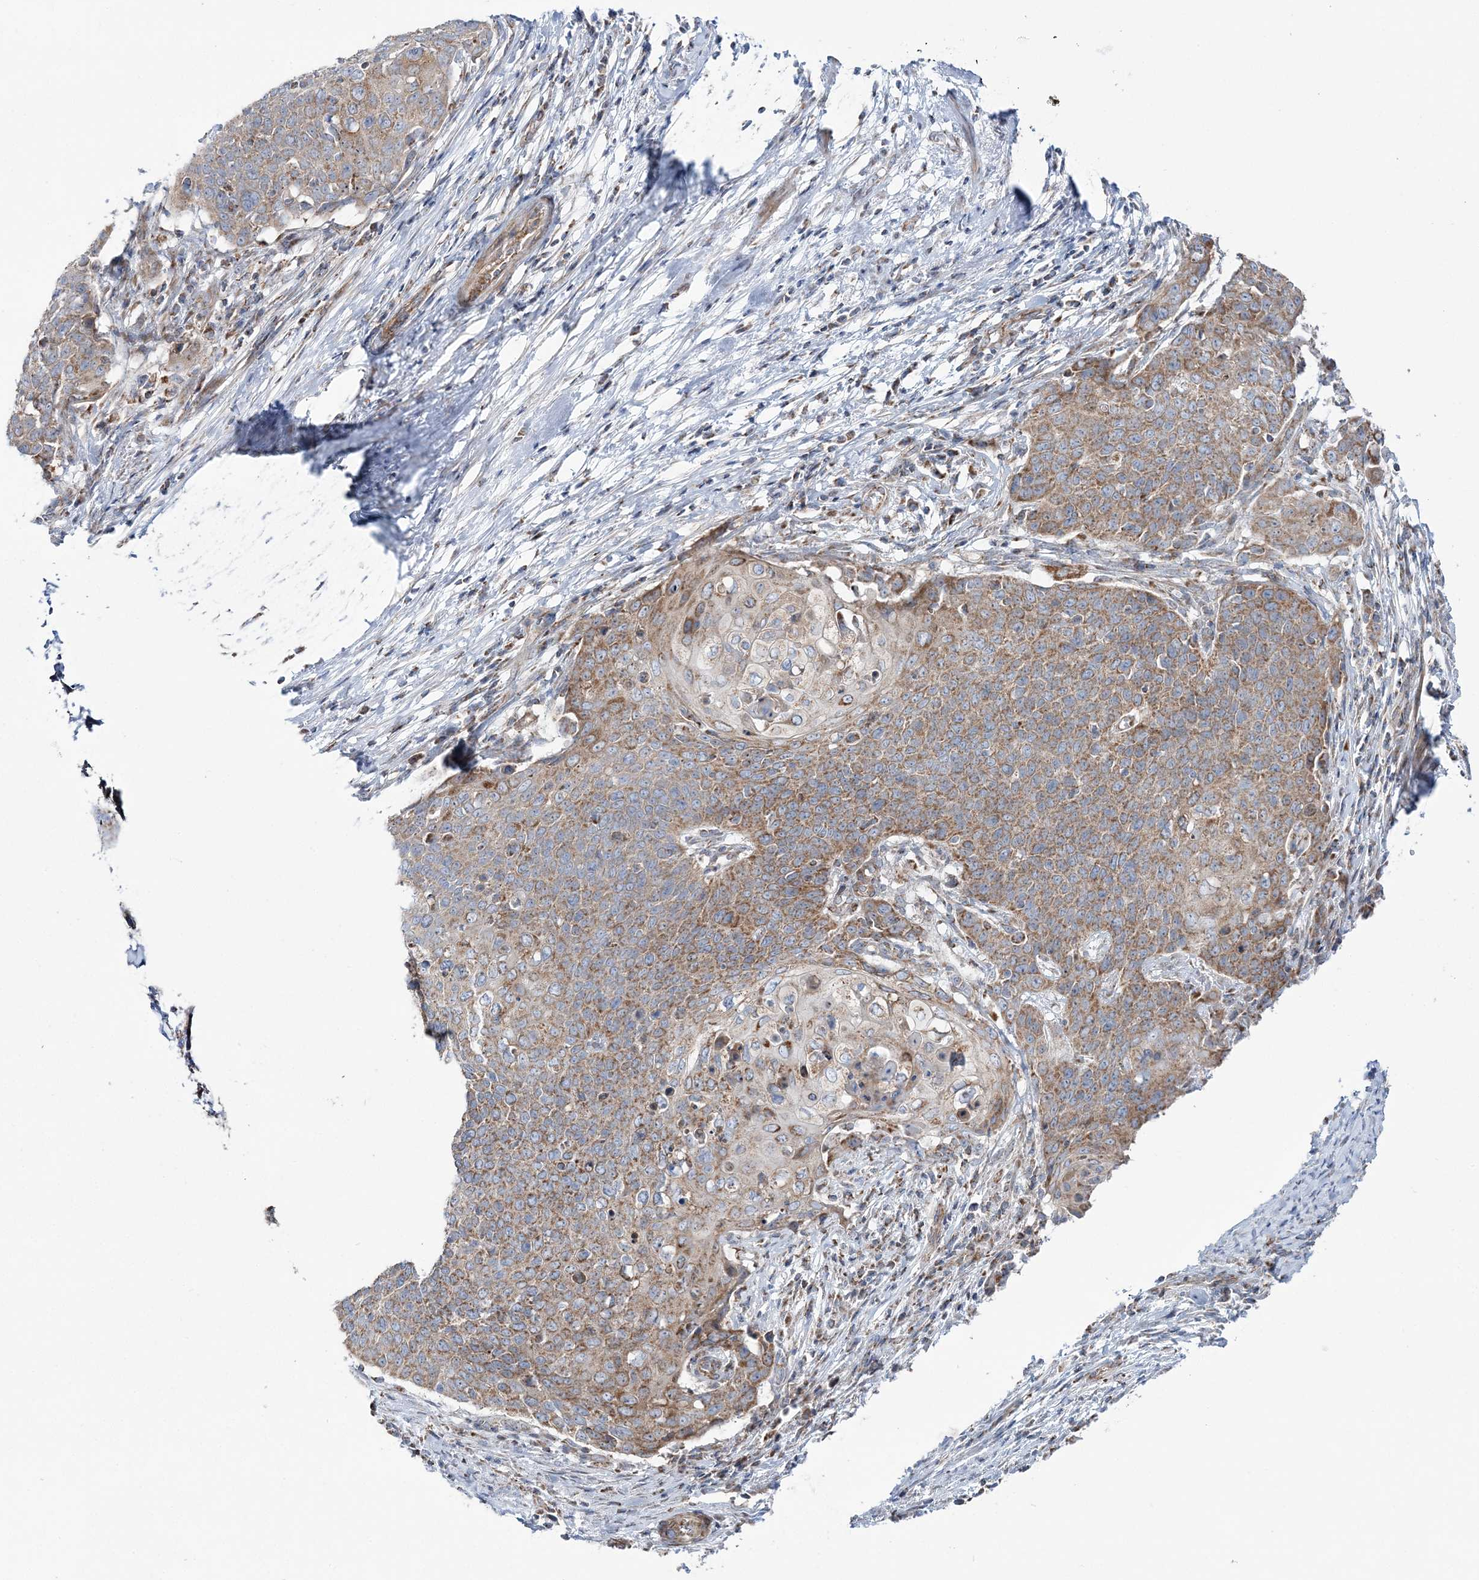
{"staining": {"intensity": "moderate", "quantity": ">75%", "location": "cytoplasmic/membranous"}, "tissue": "cervical cancer", "cell_type": "Tumor cells", "image_type": "cancer", "snomed": [{"axis": "morphology", "description": "Squamous cell carcinoma, NOS"}, {"axis": "topography", "description": "Cervix"}], "caption": "Protein expression analysis of cervical squamous cell carcinoma demonstrates moderate cytoplasmic/membranous expression in approximately >75% of tumor cells.", "gene": "OPA1", "patient": {"sex": "female", "age": 39}}